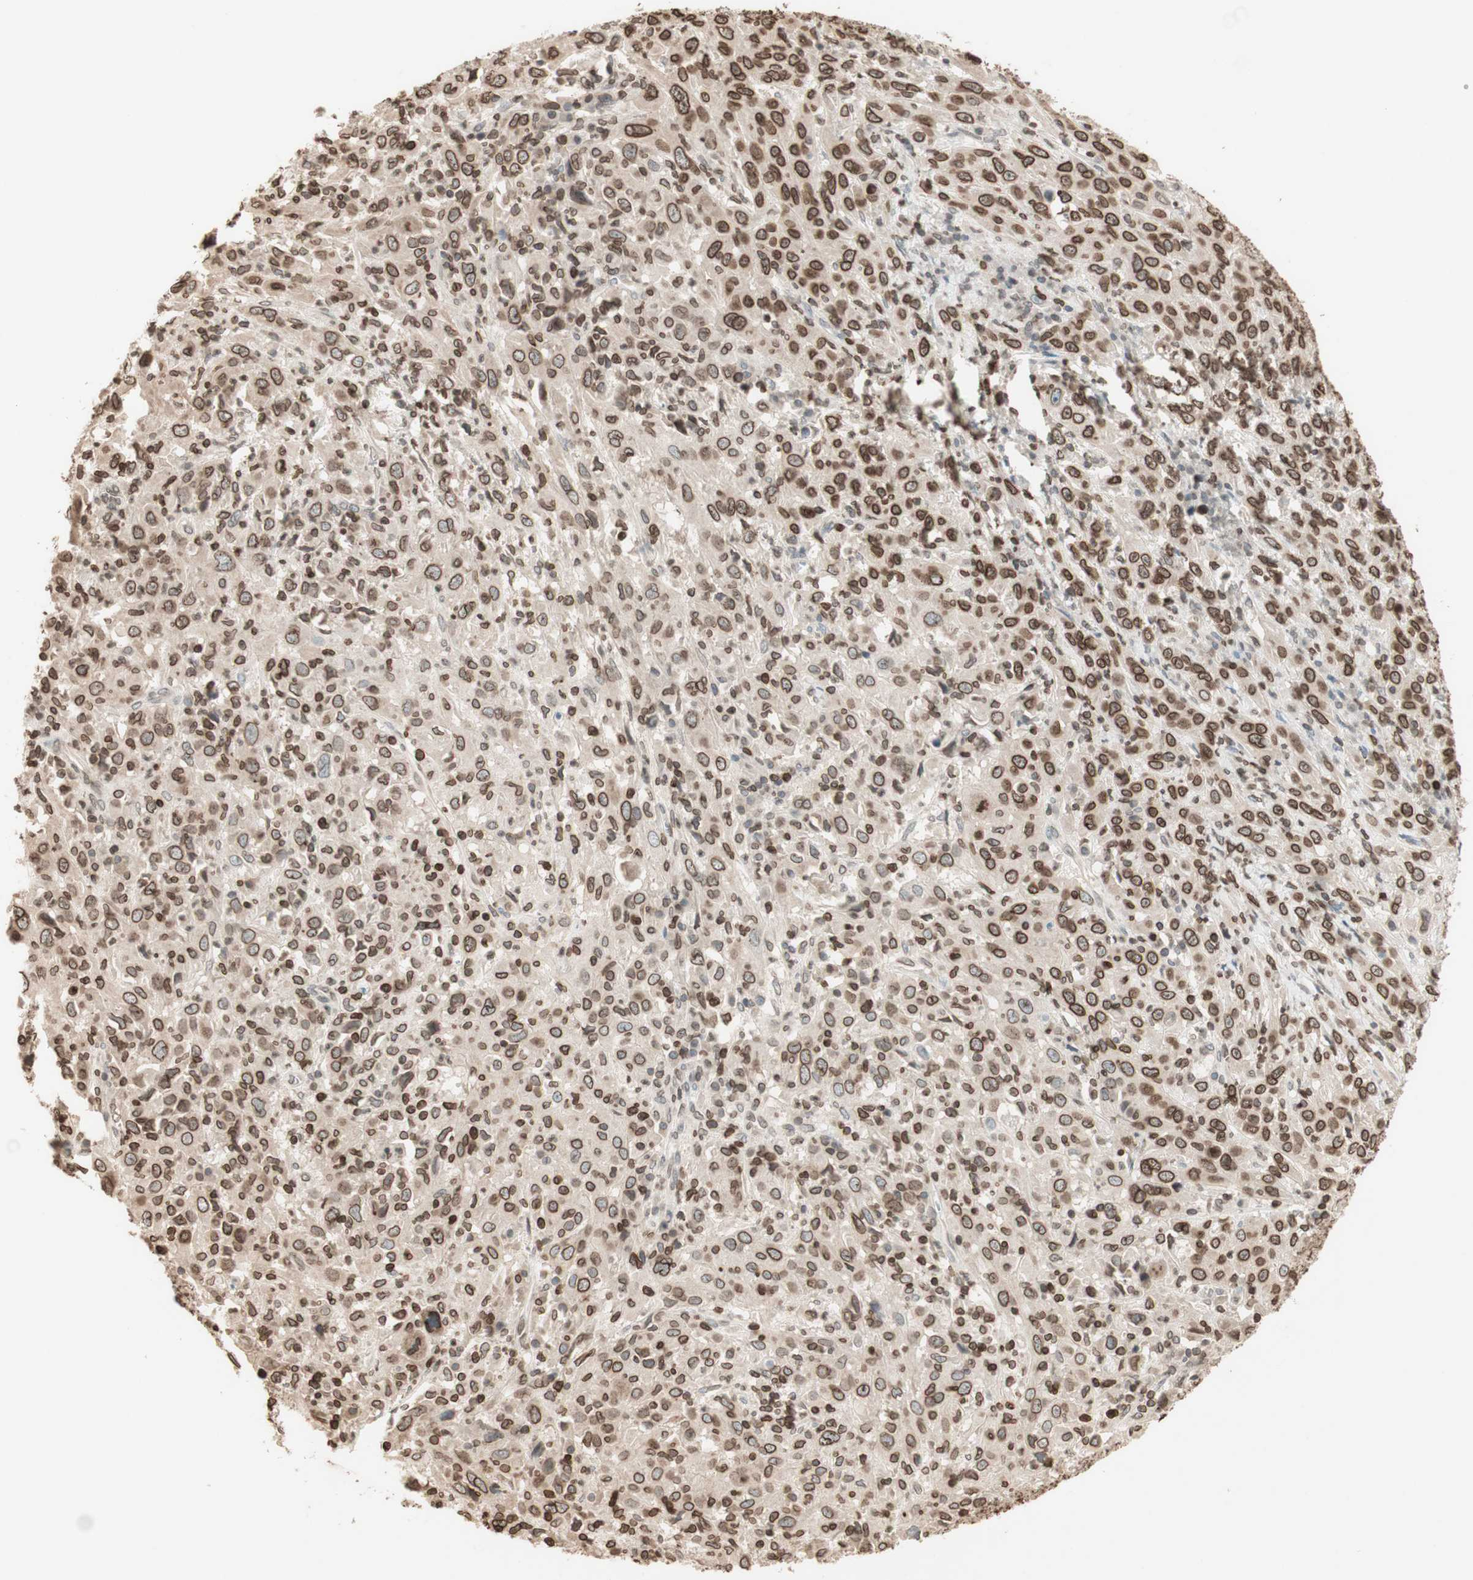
{"staining": {"intensity": "moderate", "quantity": ">75%", "location": "cytoplasmic/membranous,nuclear"}, "tissue": "cervical cancer", "cell_type": "Tumor cells", "image_type": "cancer", "snomed": [{"axis": "morphology", "description": "Squamous cell carcinoma, NOS"}, {"axis": "topography", "description": "Cervix"}], "caption": "Immunohistochemical staining of human squamous cell carcinoma (cervical) demonstrates moderate cytoplasmic/membranous and nuclear protein expression in about >75% of tumor cells.", "gene": "TMPO", "patient": {"sex": "female", "age": 46}}